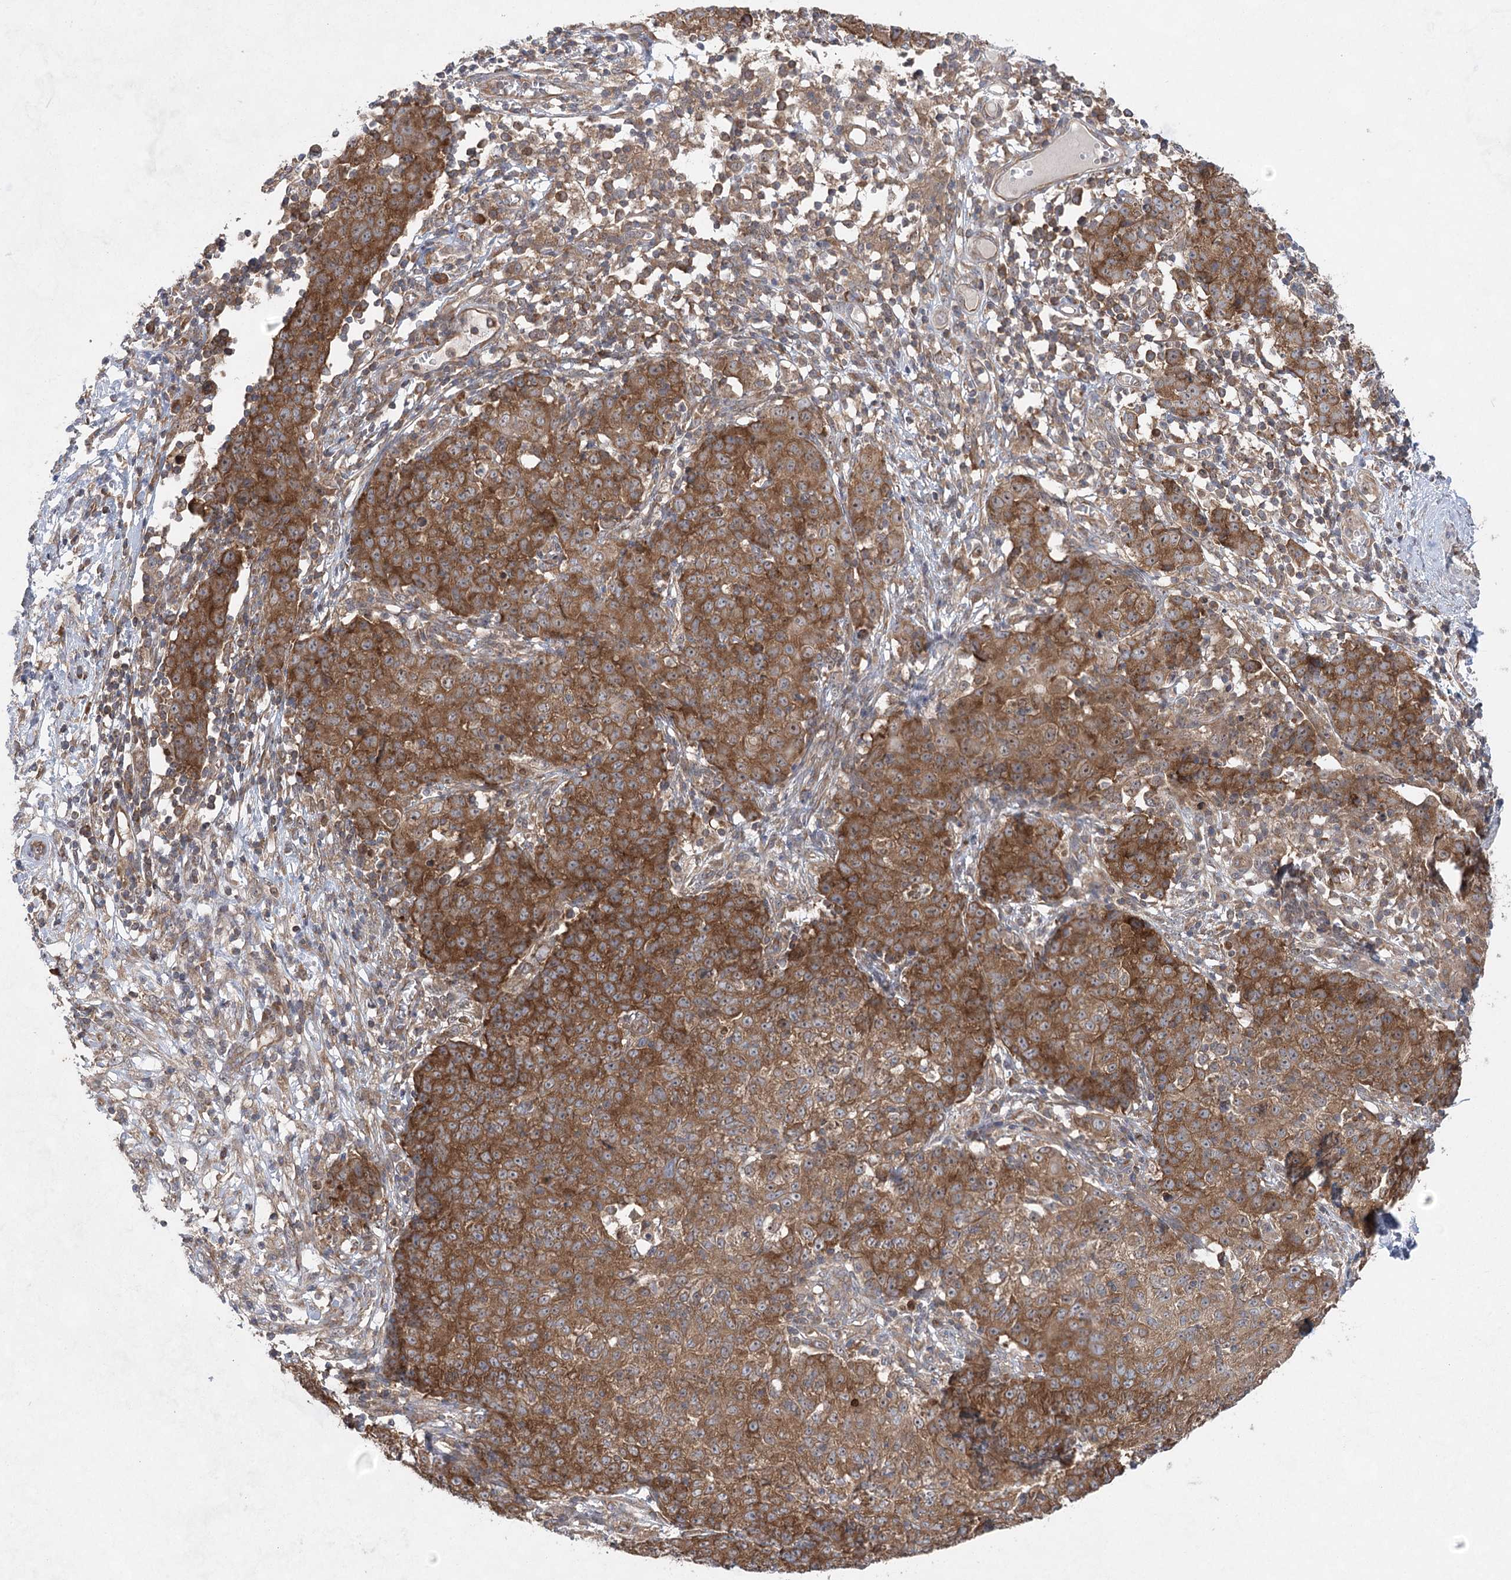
{"staining": {"intensity": "moderate", "quantity": ">75%", "location": "cytoplasmic/membranous"}, "tissue": "ovarian cancer", "cell_type": "Tumor cells", "image_type": "cancer", "snomed": [{"axis": "morphology", "description": "Carcinoma, endometroid"}, {"axis": "topography", "description": "Ovary"}], "caption": "The micrograph displays immunohistochemical staining of endometroid carcinoma (ovarian). There is moderate cytoplasmic/membranous expression is present in about >75% of tumor cells.", "gene": "EIF3A", "patient": {"sex": "female", "age": 42}}